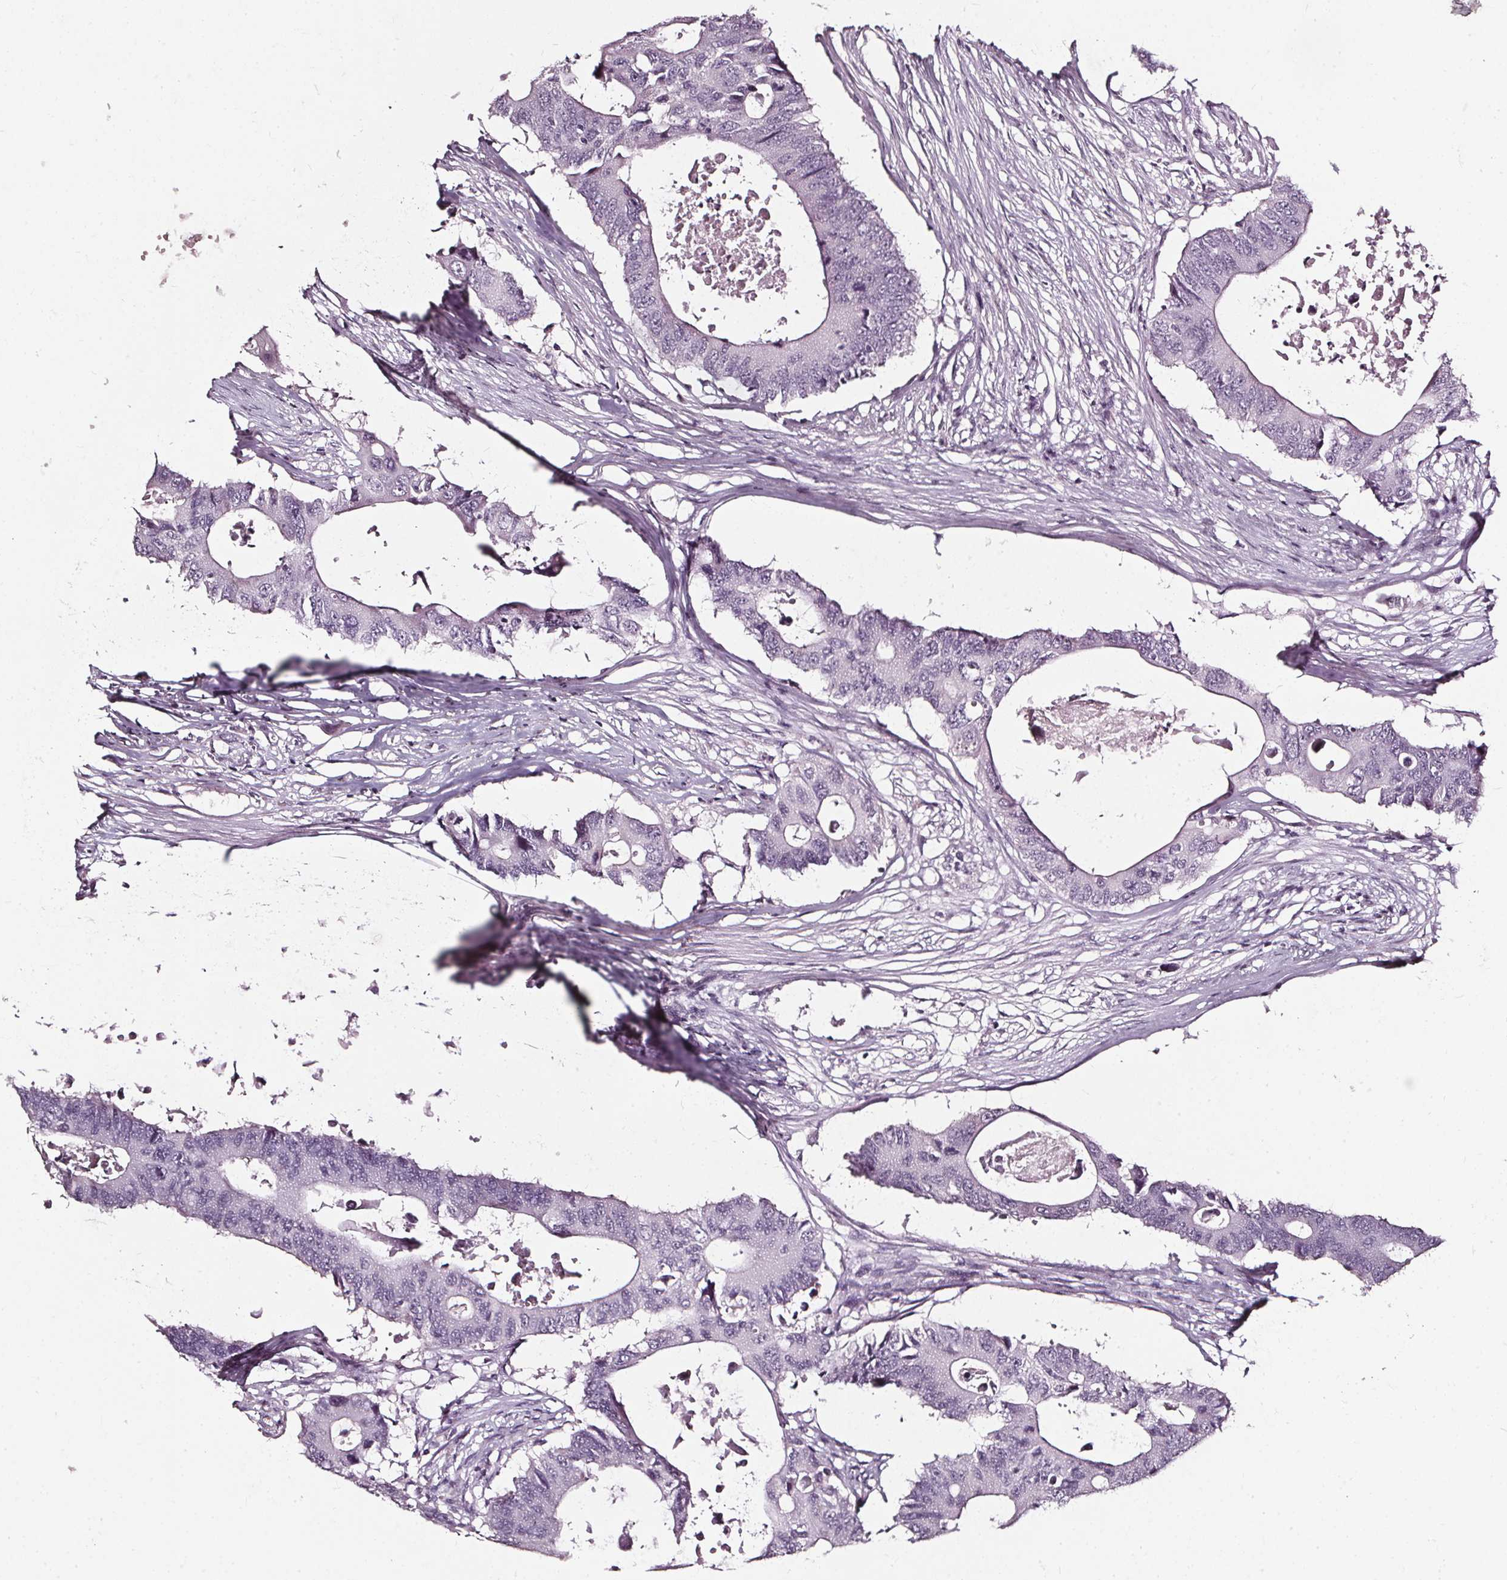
{"staining": {"intensity": "negative", "quantity": "none", "location": "none"}, "tissue": "colorectal cancer", "cell_type": "Tumor cells", "image_type": "cancer", "snomed": [{"axis": "morphology", "description": "Adenocarcinoma, NOS"}, {"axis": "topography", "description": "Colon"}], "caption": "Immunohistochemistry (IHC) of human colorectal adenocarcinoma reveals no positivity in tumor cells.", "gene": "DEFA5", "patient": {"sex": "male", "age": 71}}